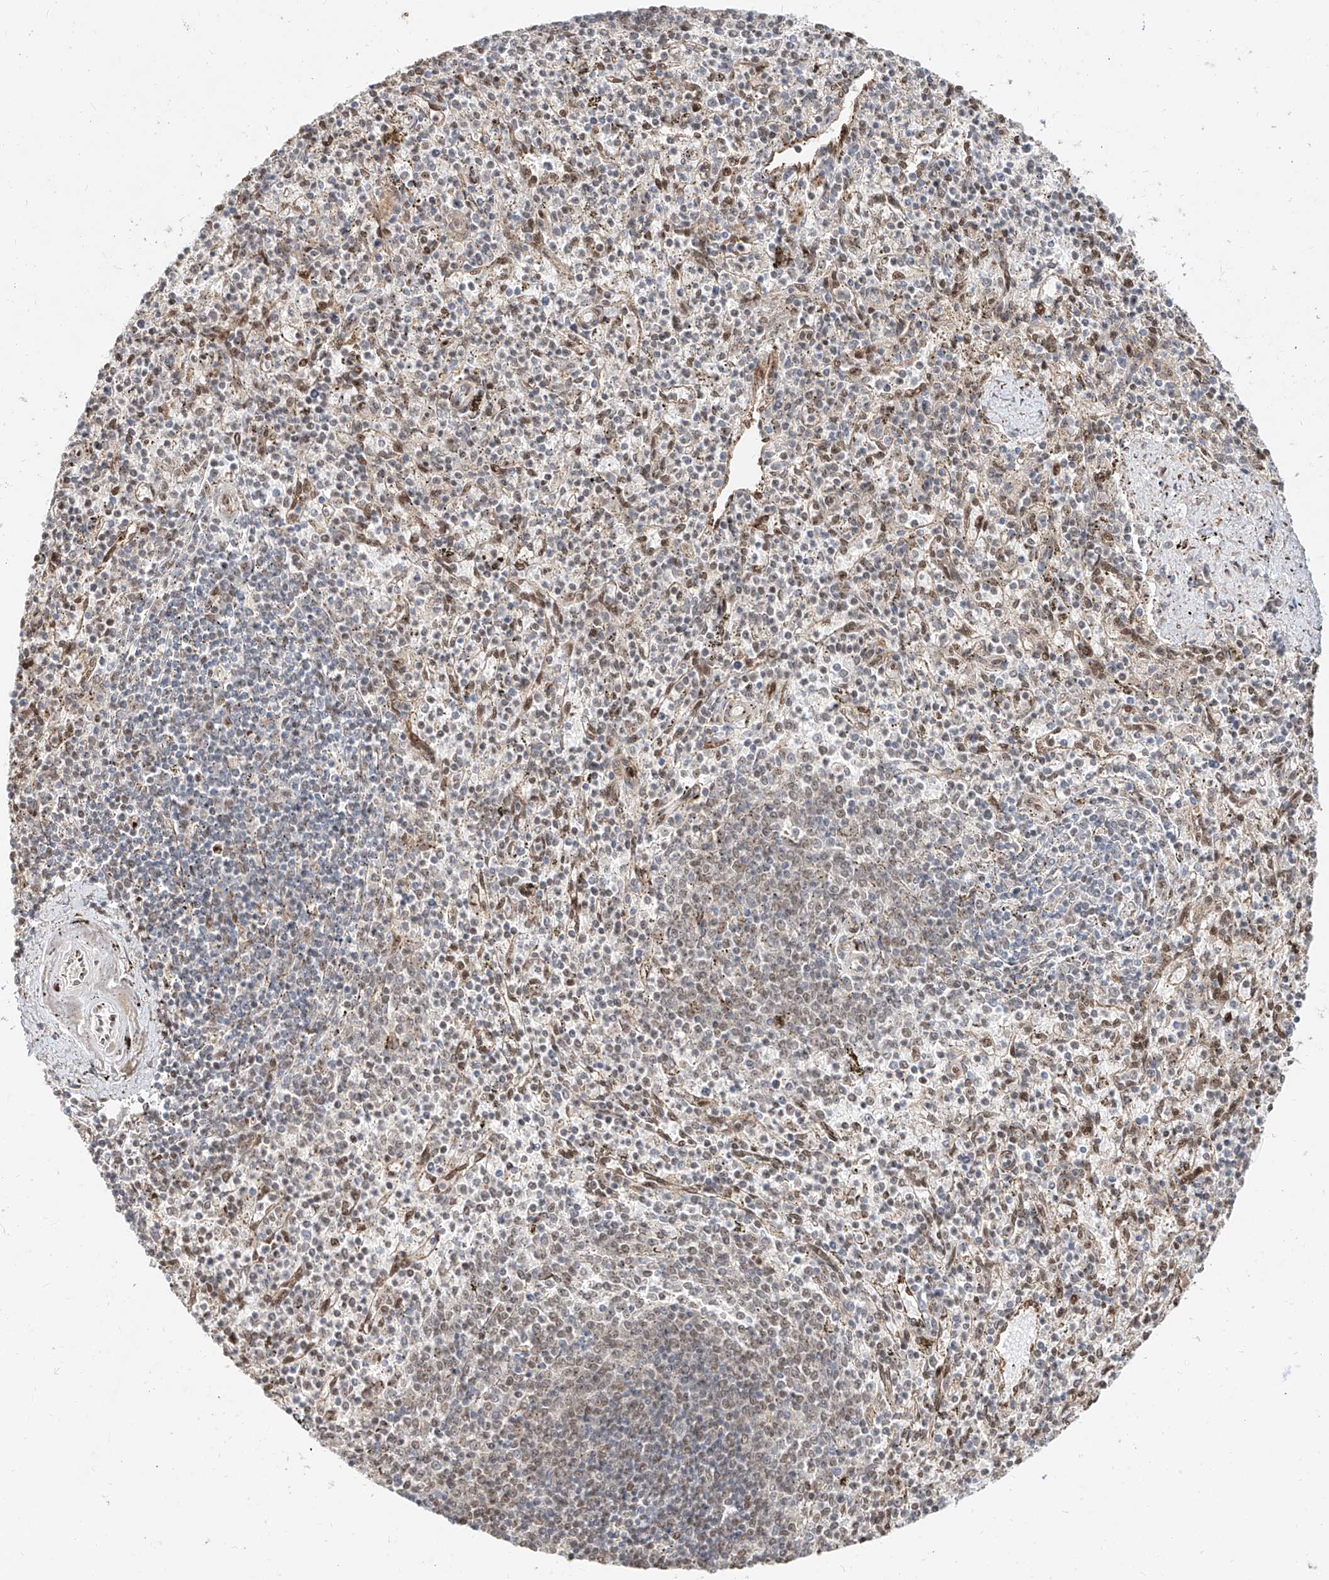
{"staining": {"intensity": "moderate", "quantity": "<25%", "location": "nuclear"}, "tissue": "spleen", "cell_type": "Cells in red pulp", "image_type": "normal", "snomed": [{"axis": "morphology", "description": "Normal tissue, NOS"}, {"axis": "topography", "description": "Spleen"}], "caption": "High-magnification brightfield microscopy of unremarkable spleen stained with DAB (3,3'-diaminobenzidine) (brown) and counterstained with hematoxylin (blue). cells in red pulp exhibit moderate nuclear expression is seen in approximately<25% of cells.", "gene": "ZNF710", "patient": {"sex": "male", "age": 72}}